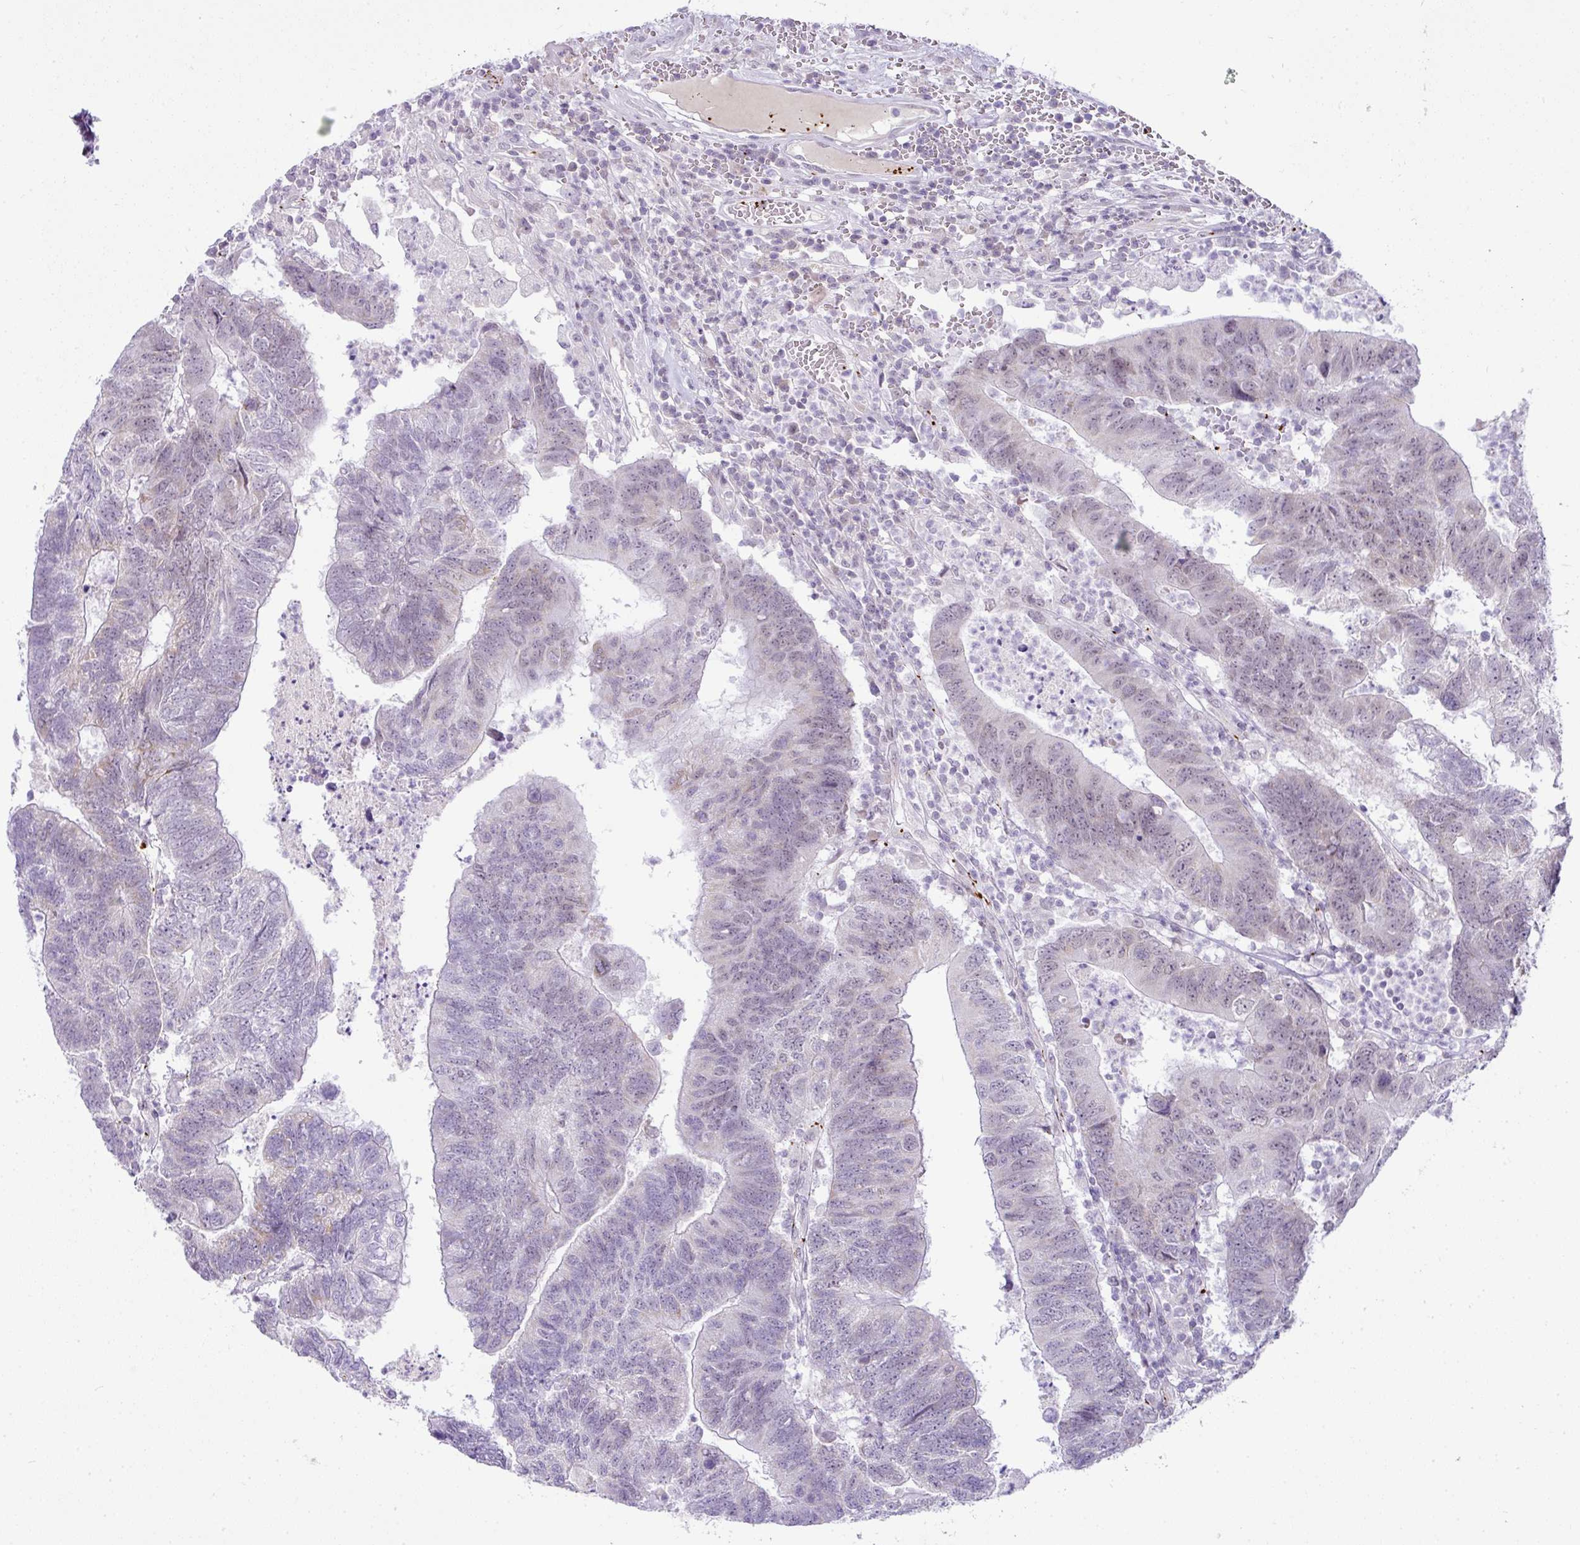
{"staining": {"intensity": "weak", "quantity": "<25%", "location": "nuclear"}, "tissue": "colorectal cancer", "cell_type": "Tumor cells", "image_type": "cancer", "snomed": [{"axis": "morphology", "description": "Adenocarcinoma, NOS"}, {"axis": "topography", "description": "Colon"}], "caption": "This is an IHC histopathology image of colorectal adenocarcinoma. There is no staining in tumor cells.", "gene": "CMTM5", "patient": {"sex": "female", "age": 48}}